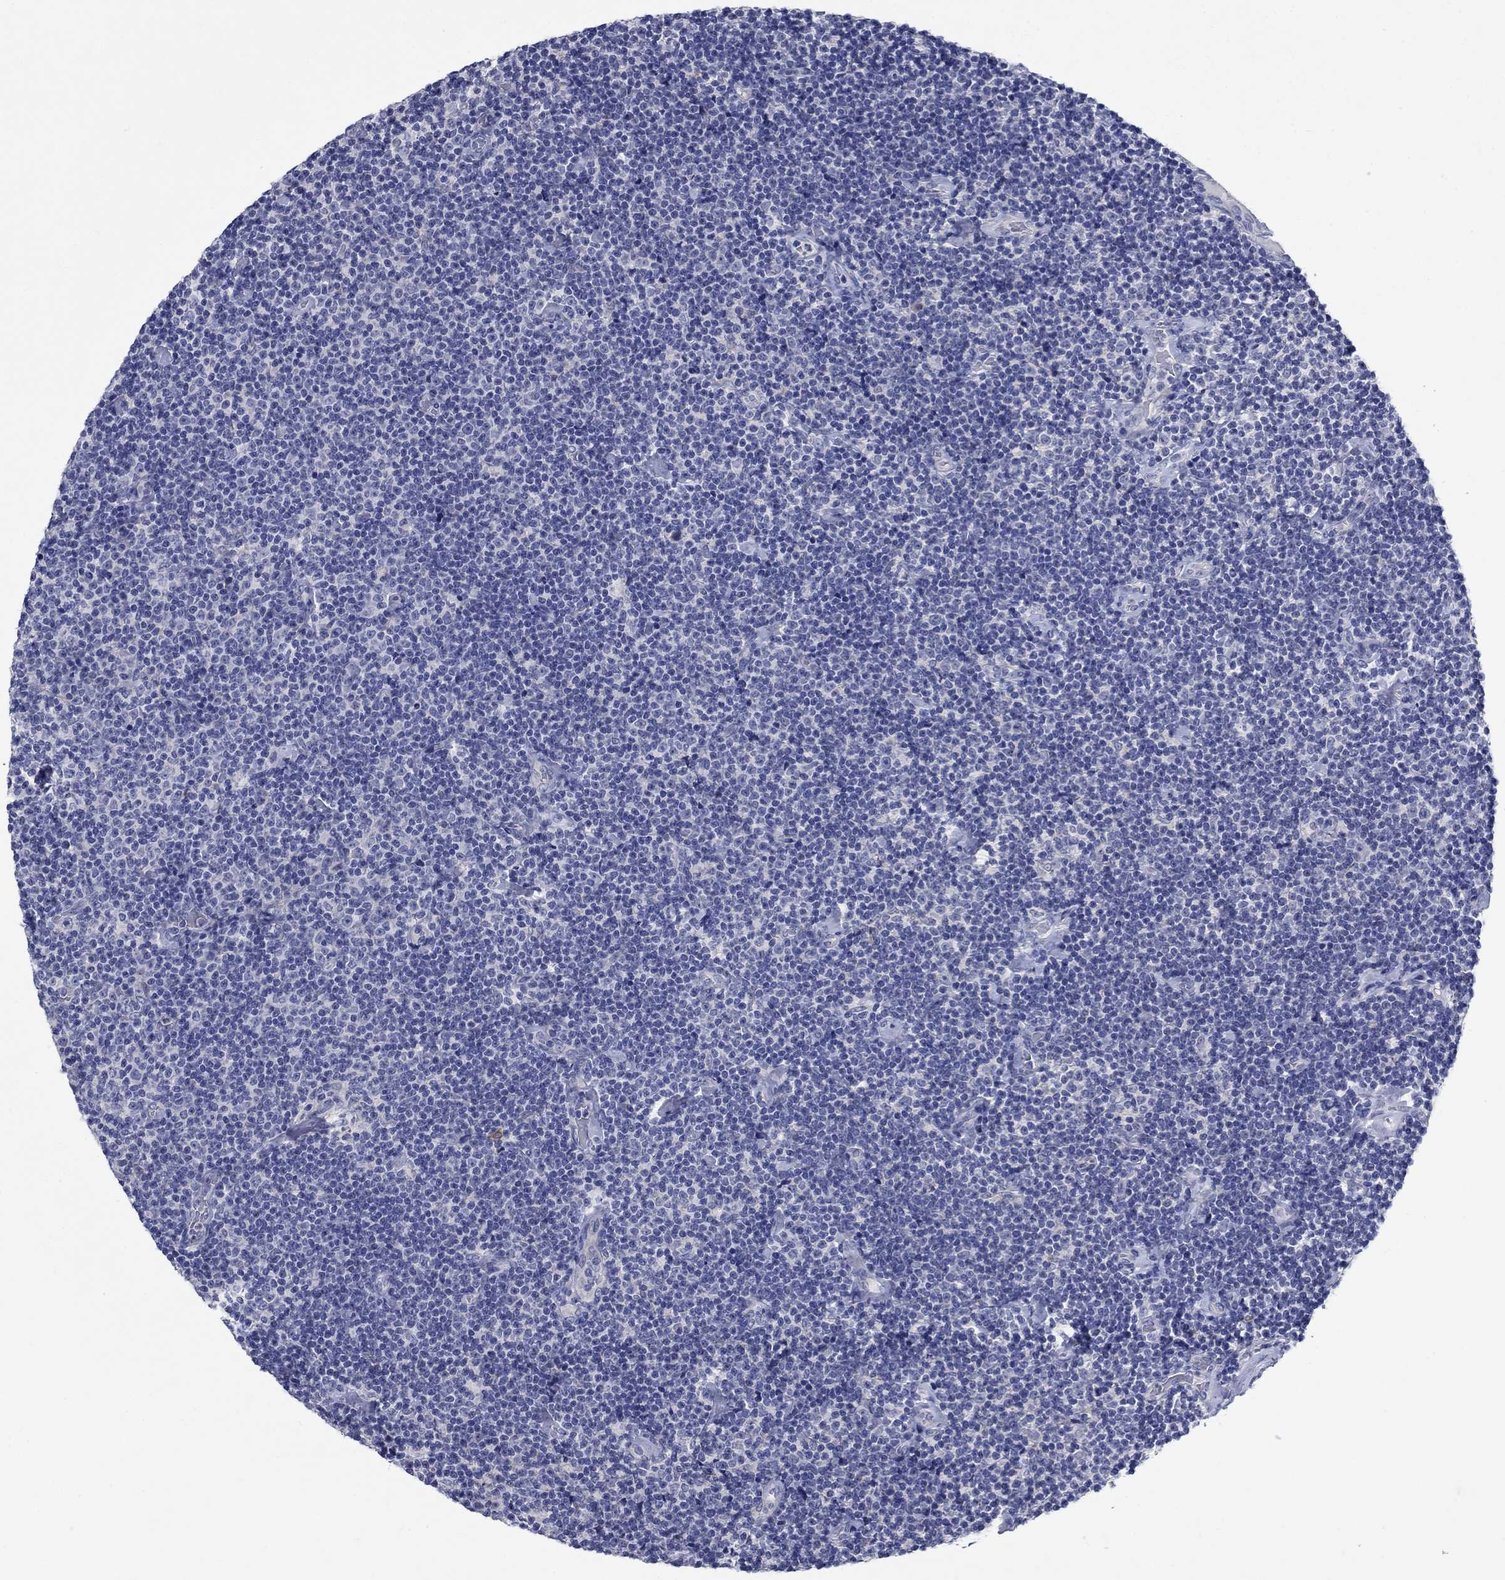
{"staining": {"intensity": "negative", "quantity": "none", "location": "none"}, "tissue": "lymphoma", "cell_type": "Tumor cells", "image_type": "cancer", "snomed": [{"axis": "morphology", "description": "Malignant lymphoma, non-Hodgkin's type, Low grade"}, {"axis": "topography", "description": "Lymph node"}], "caption": "Tumor cells show no significant protein expression in malignant lymphoma, non-Hodgkin's type (low-grade).", "gene": "SULT2B1", "patient": {"sex": "male", "age": 81}}